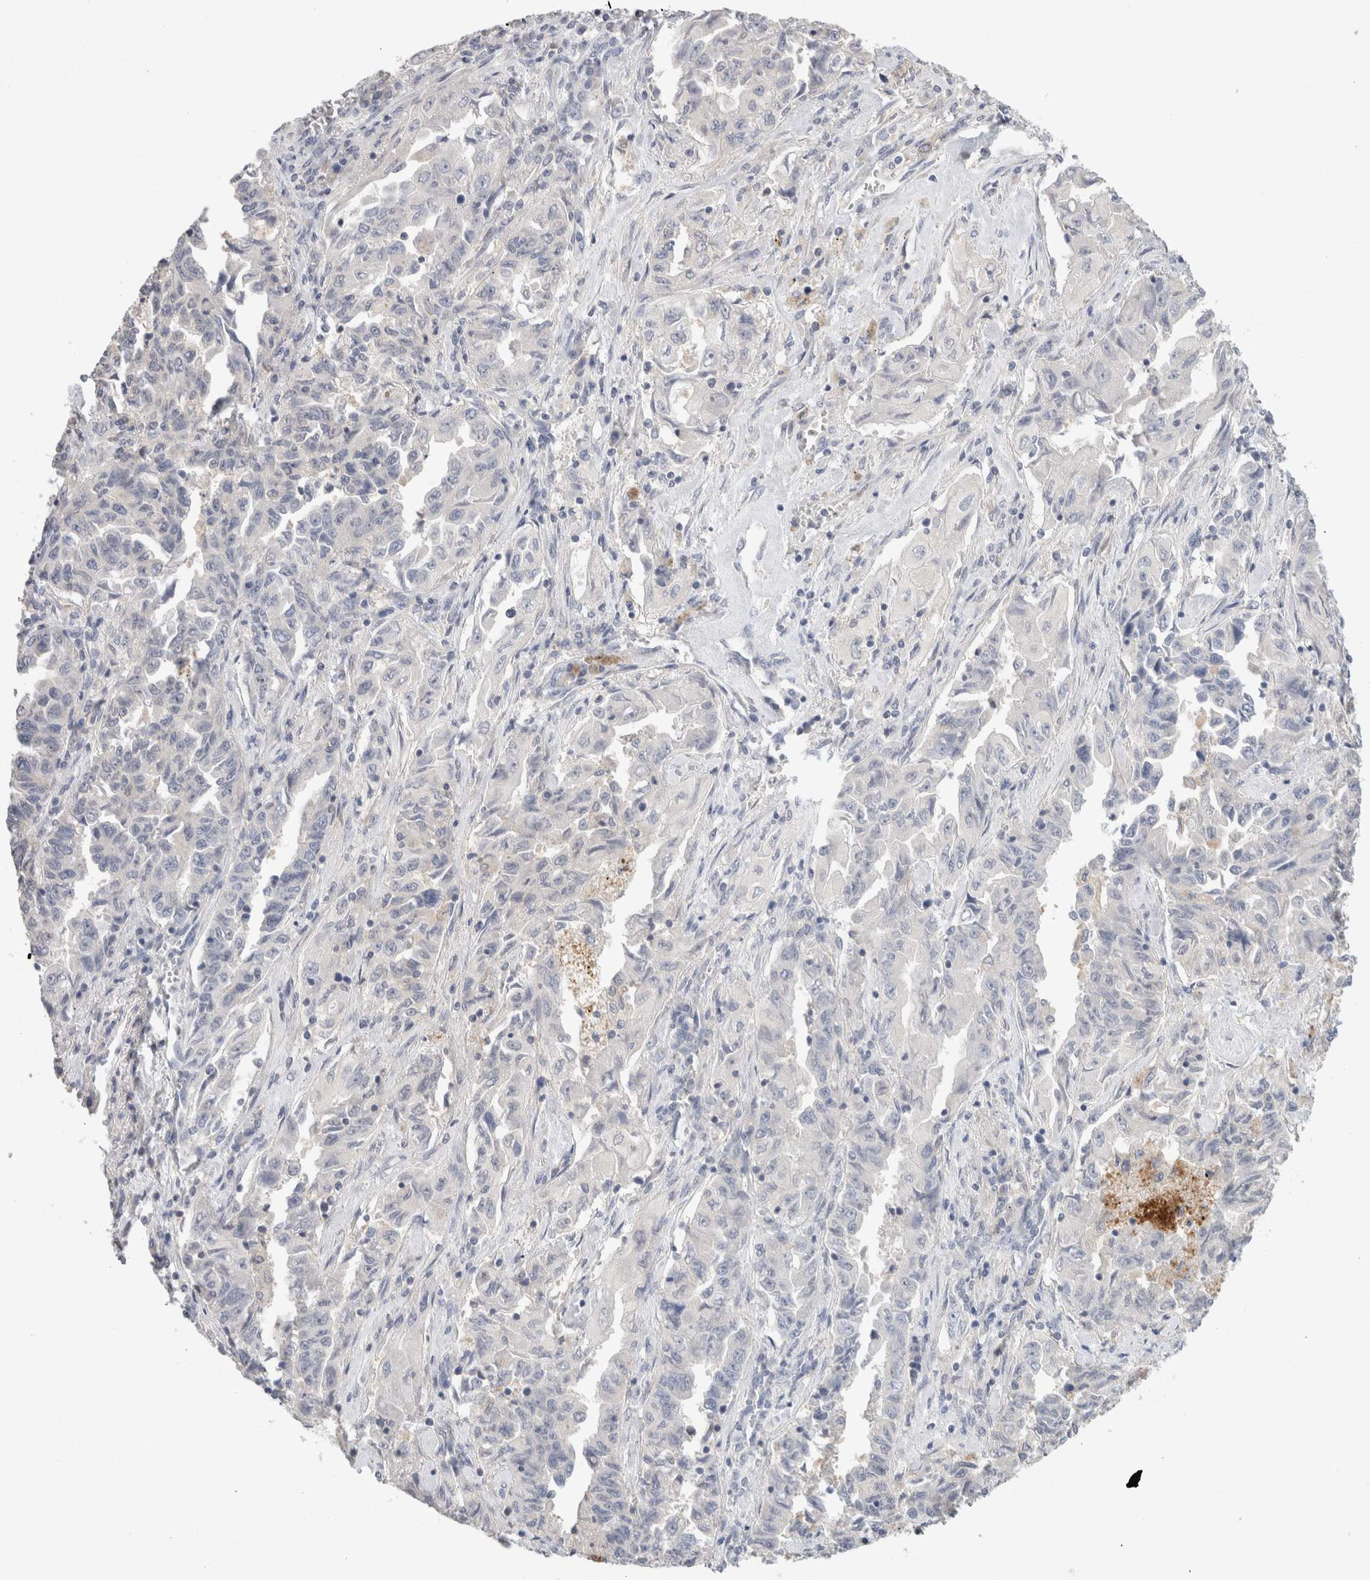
{"staining": {"intensity": "negative", "quantity": "none", "location": "none"}, "tissue": "lung cancer", "cell_type": "Tumor cells", "image_type": "cancer", "snomed": [{"axis": "morphology", "description": "Adenocarcinoma, NOS"}, {"axis": "topography", "description": "Lung"}], "caption": "Tumor cells are negative for brown protein staining in adenocarcinoma (lung).", "gene": "MPP2", "patient": {"sex": "female", "age": 51}}